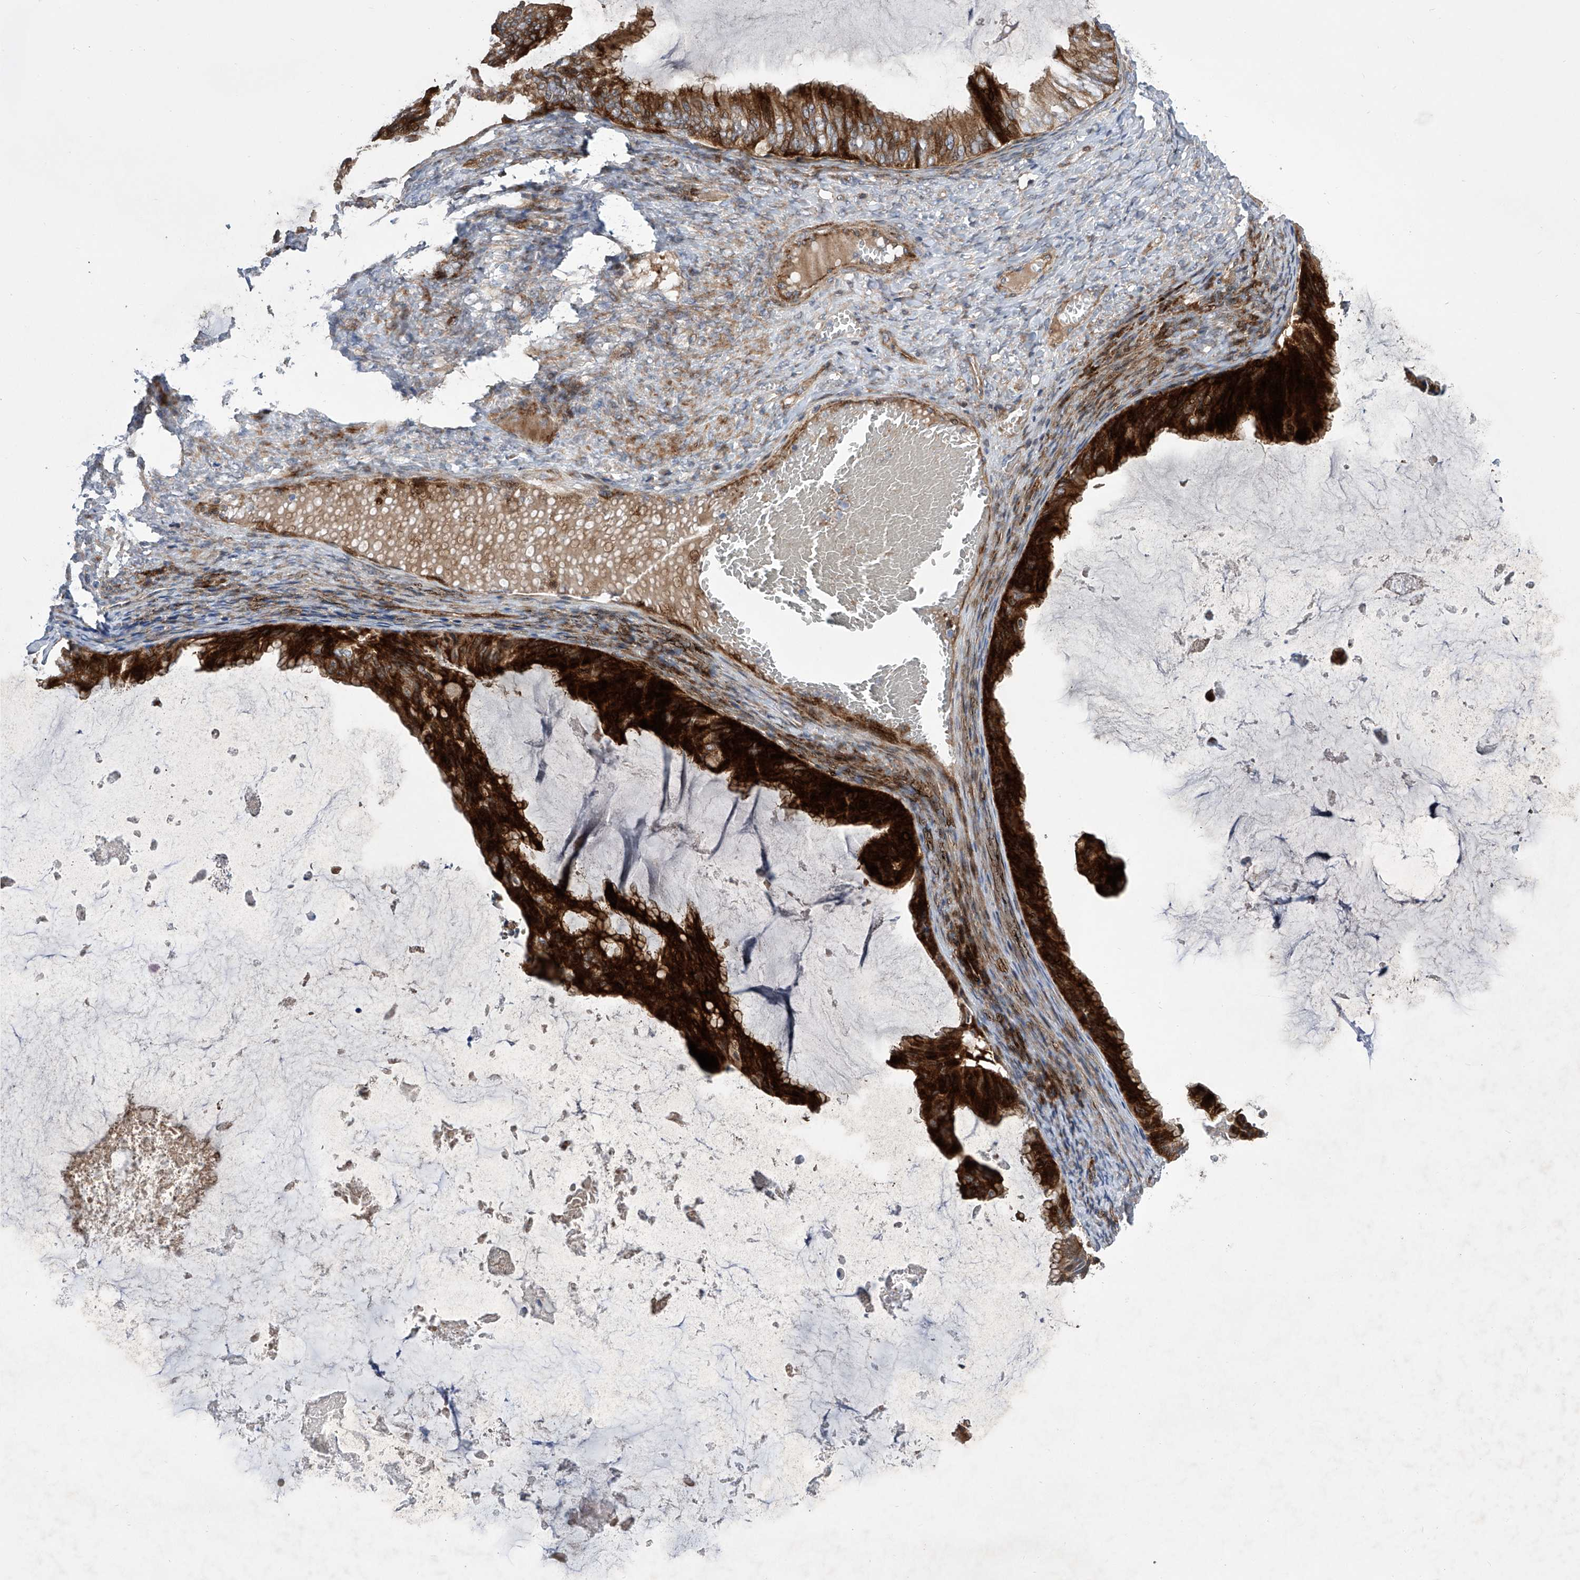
{"staining": {"intensity": "strong", "quantity": ">75%", "location": "cytoplasmic/membranous"}, "tissue": "ovarian cancer", "cell_type": "Tumor cells", "image_type": "cancer", "snomed": [{"axis": "morphology", "description": "Cystadenocarcinoma, mucinous, NOS"}, {"axis": "topography", "description": "Ovary"}], "caption": "The immunohistochemical stain shows strong cytoplasmic/membranous expression in tumor cells of ovarian mucinous cystadenocarcinoma tissue. Nuclei are stained in blue.", "gene": "USF3", "patient": {"sex": "female", "age": 61}}